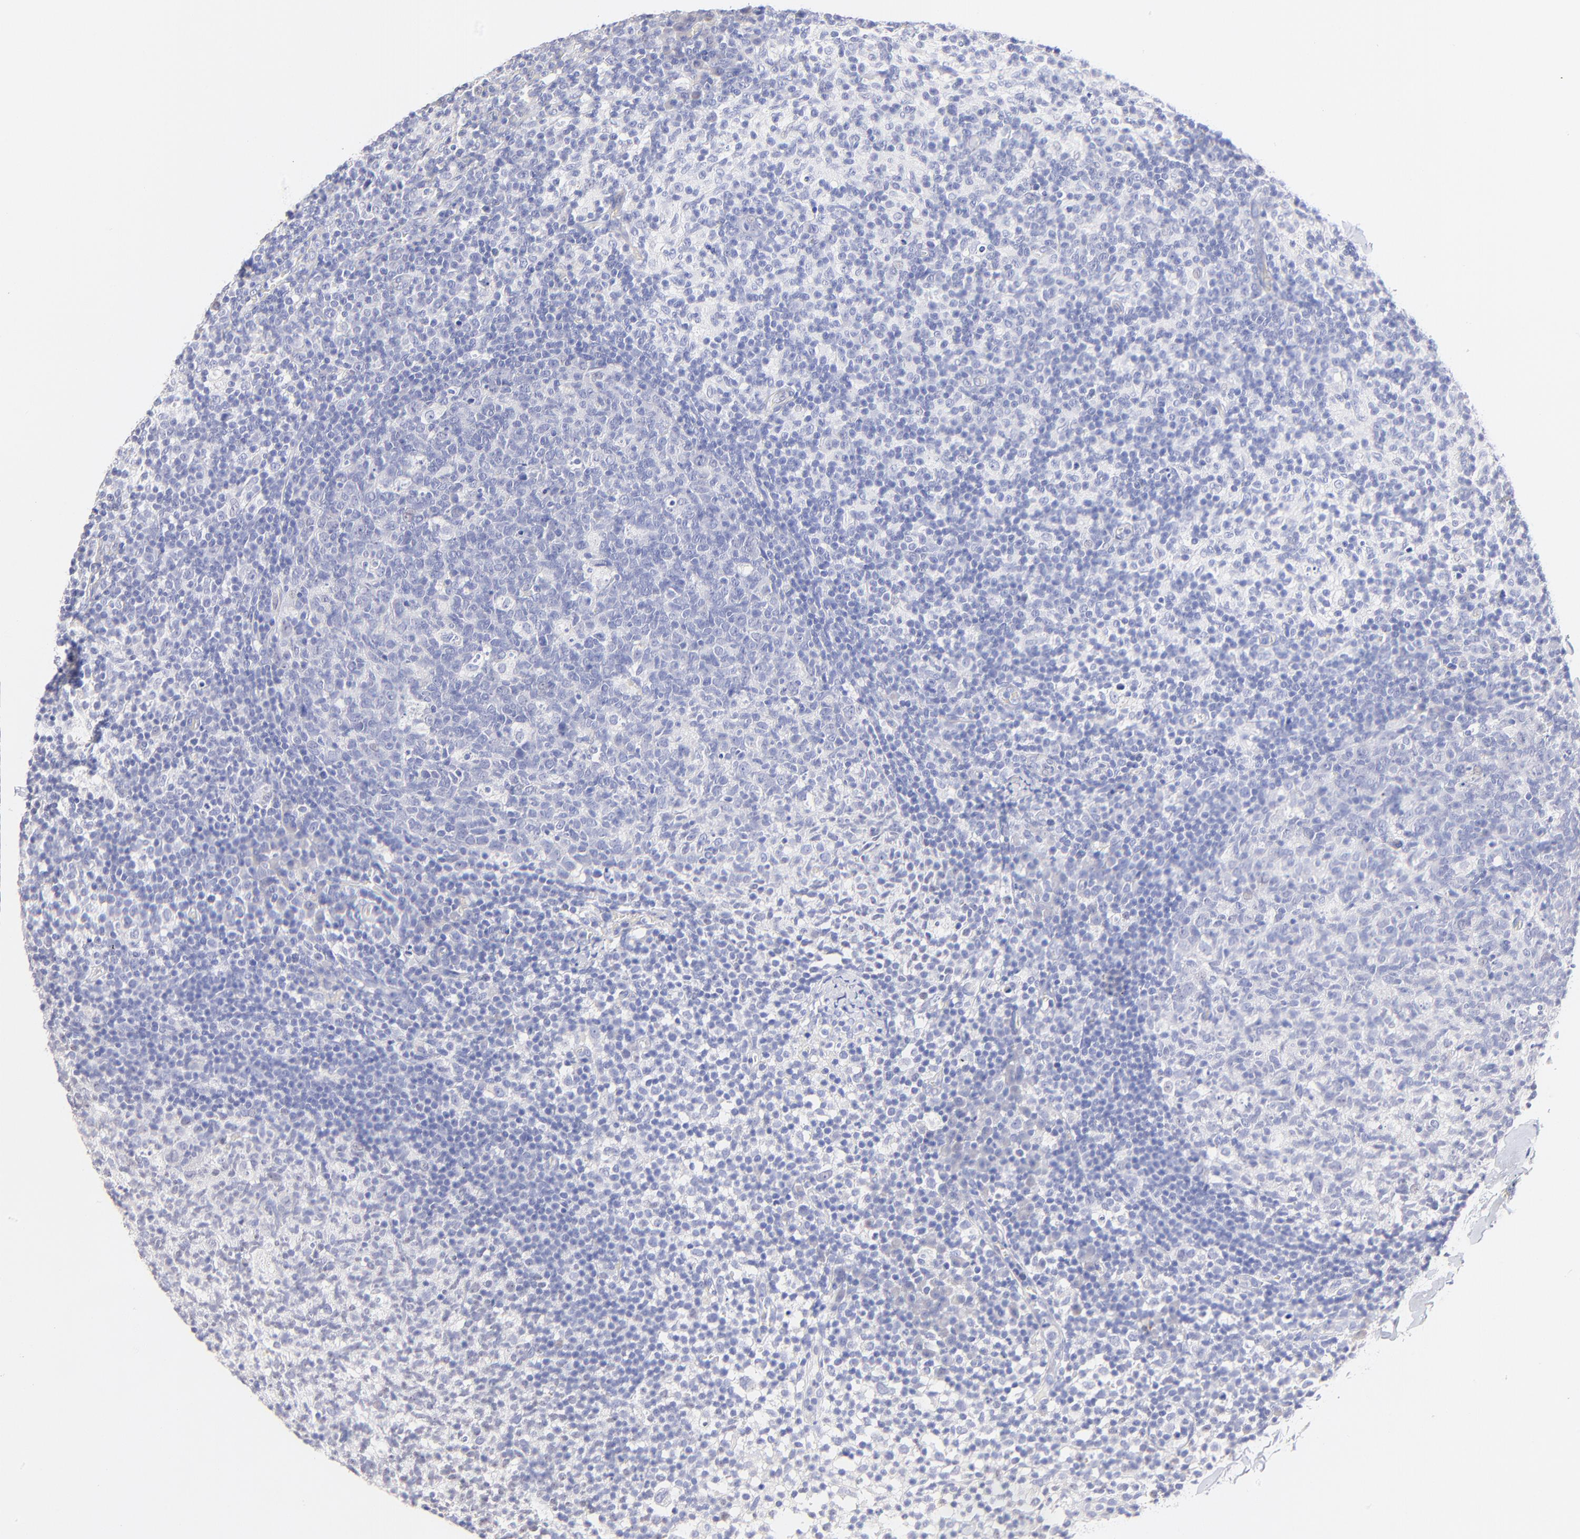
{"staining": {"intensity": "negative", "quantity": "none", "location": "none"}, "tissue": "lymph node", "cell_type": "Germinal center cells", "image_type": "normal", "snomed": [{"axis": "morphology", "description": "Normal tissue, NOS"}, {"axis": "morphology", "description": "Inflammation, NOS"}, {"axis": "topography", "description": "Lymph node"}], "caption": "Micrograph shows no protein staining in germinal center cells of normal lymph node. (Stains: DAB (3,3'-diaminobenzidine) IHC with hematoxylin counter stain, Microscopy: brightfield microscopy at high magnification).", "gene": "RAB3A", "patient": {"sex": "male", "age": 55}}